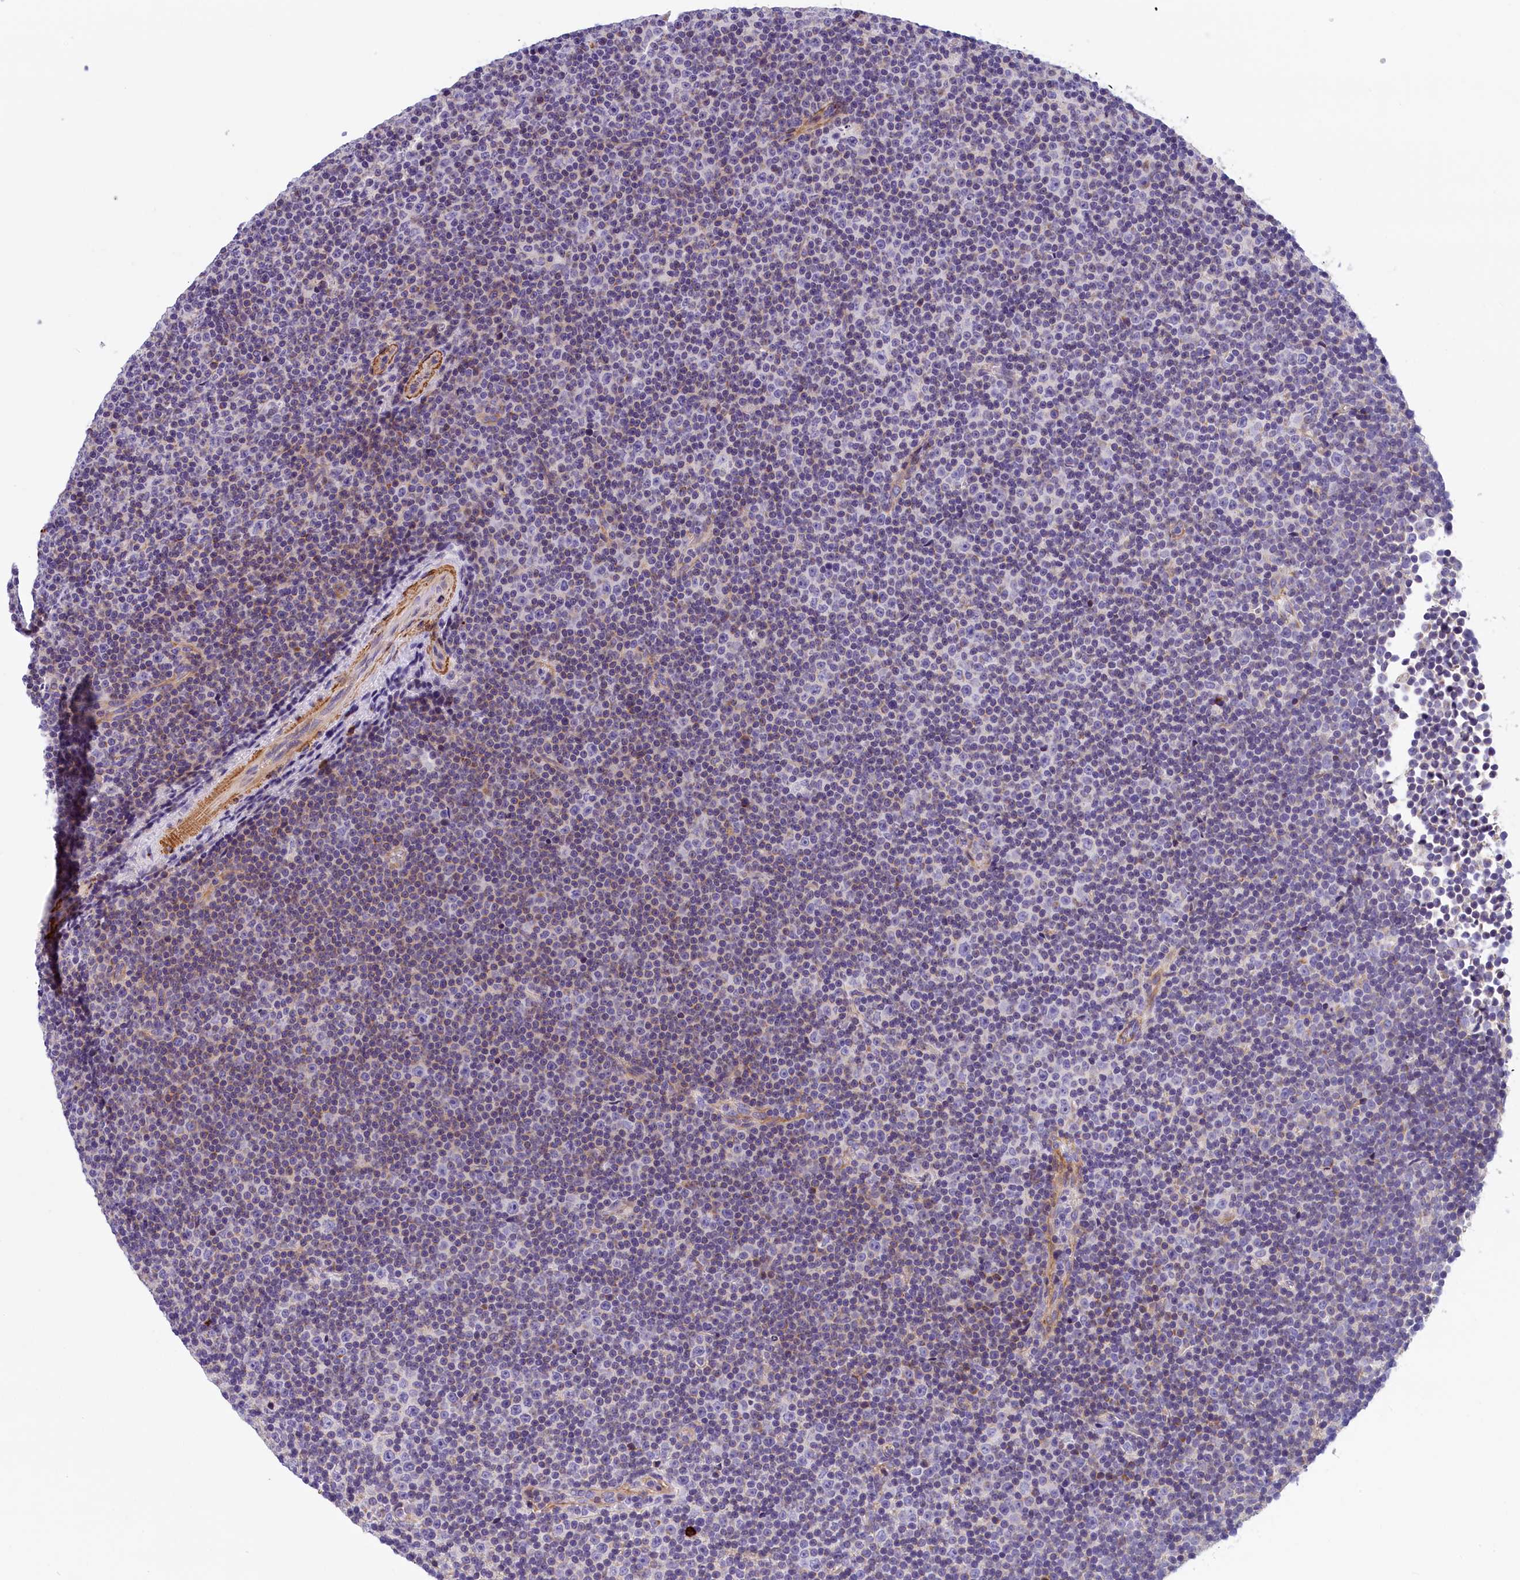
{"staining": {"intensity": "negative", "quantity": "none", "location": "none"}, "tissue": "lymphoma", "cell_type": "Tumor cells", "image_type": "cancer", "snomed": [{"axis": "morphology", "description": "Malignant lymphoma, non-Hodgkin's type, Low grade"}, {"axis": "topography", "description": "Lymph node"}], "caption": "This image is of malignant lymphoma, non-Hodgkin's type (low-grade) stained with immunohistochemistry to label a protein in brown with the nuclei are counter-stained blue. There is no expression in tumor cells. (Immunohistochemistry, brightfield microscopy, high magnification).", "gene": "BCL2L13", "patient": {"sex": "female", "age": 67}}